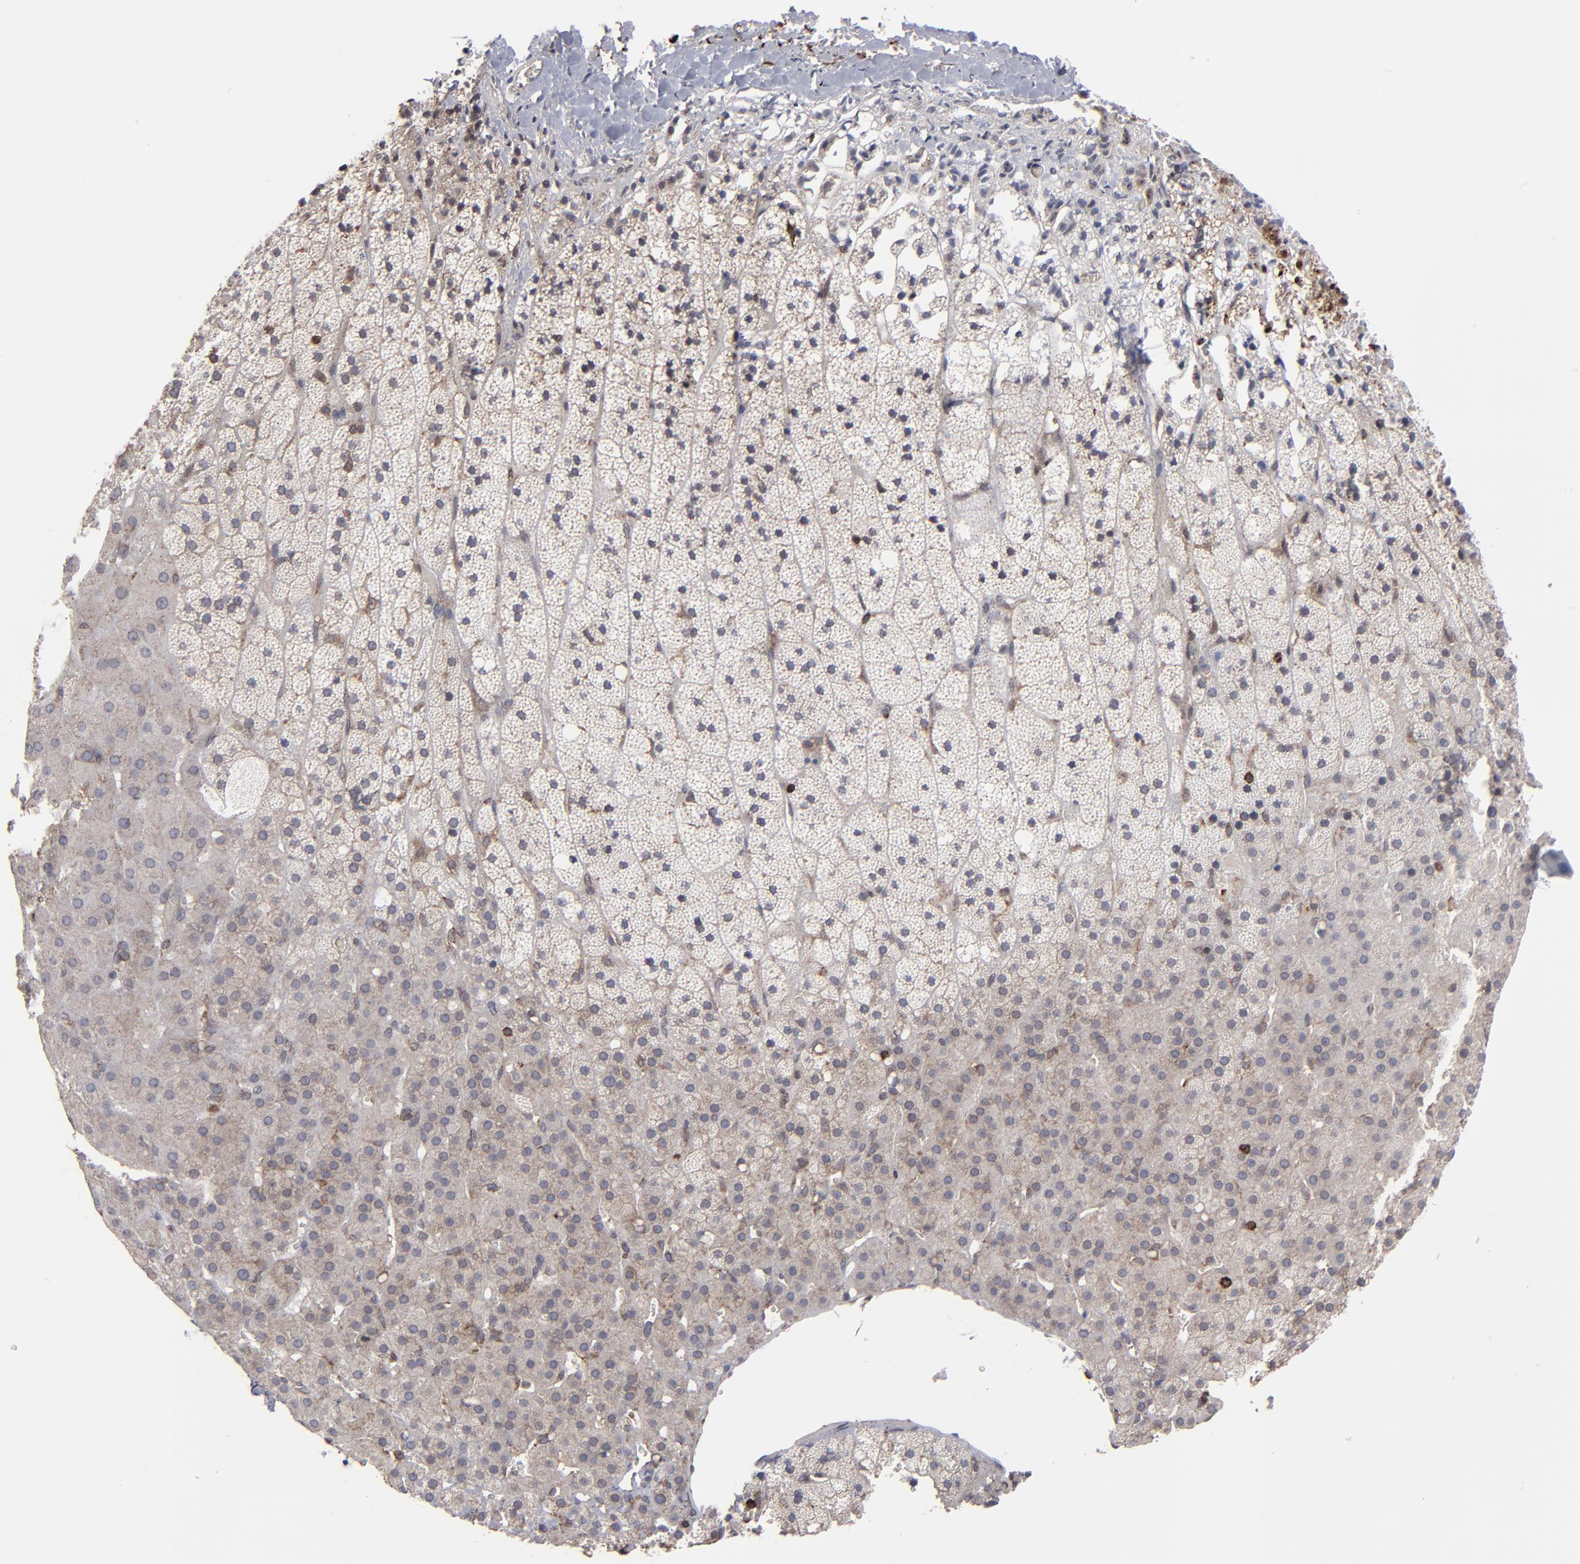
{"staining": {"intensity": "weak", "quantity": ">75%", "location": "cytoplasmic/membranous"}, "tissue": "adrenal gland", "cell_type": "Glandular cells", "image_type": "normal", "snomed": [{"axis": "morphology", "description": "Normal tissue, NOS"}, {"axis": "topography", "description": "Adrenal gland"}], "caption": "This photomicrograph displays immunohistochemistry (IHC) staining of benign human adrenal gland, with low weak cytoplasmic/membranous expression in about >75% of glandular cells.", "gene": "KIAA2026", "patient": {"sex": "male", "age": 35}}